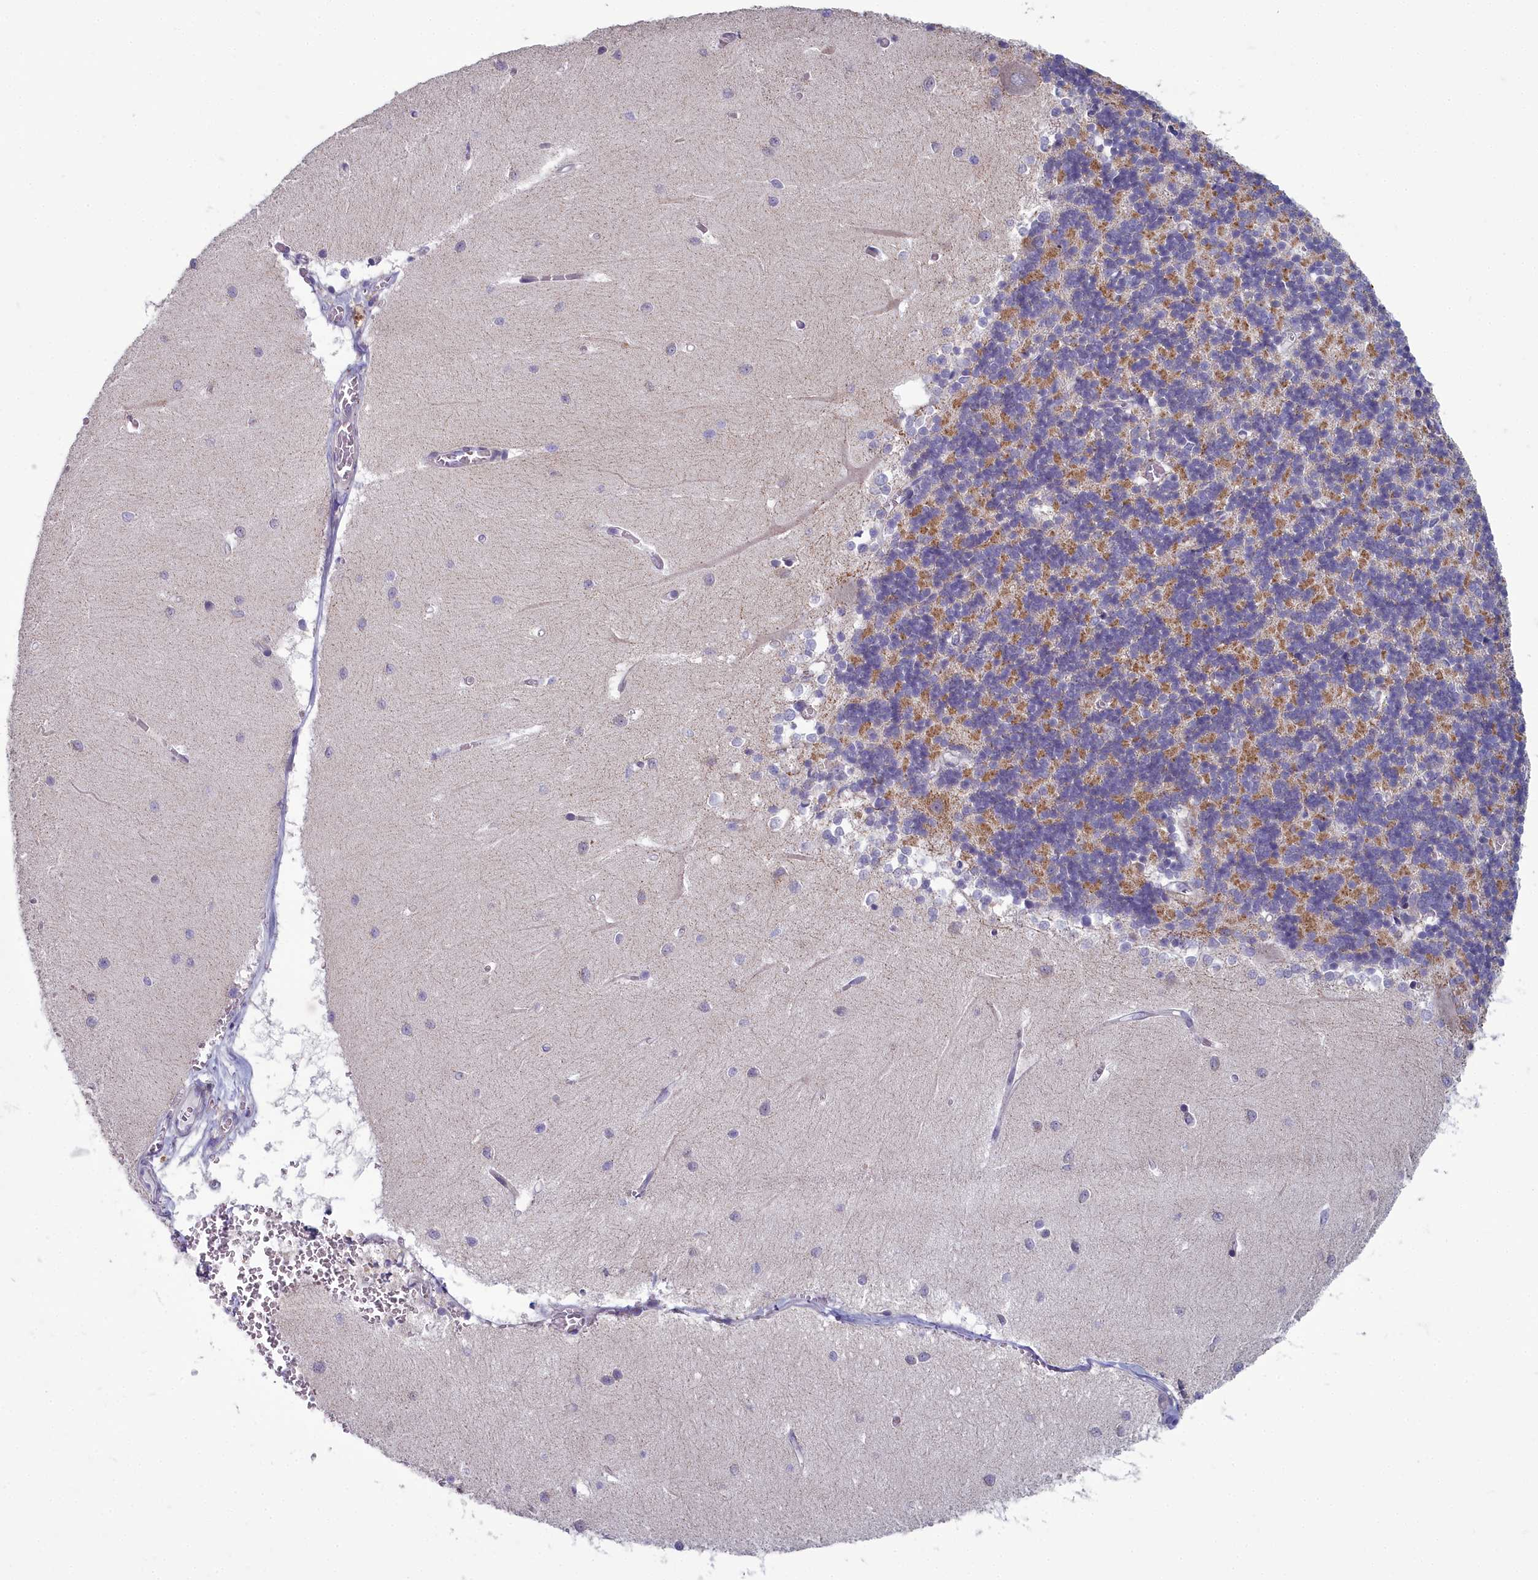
{"staining": {"intensity": "moderate", "quantity": "<25%", "location": "cytoplasmic/membranous"}, "tissue": "cerebellum", "cell_type": "Cells in granular layer", "image_type": "normal", "snomed": [{"axis": "morphology", "description": "Normal tissue, NOS"}, {"axis": "topography", "description": "Cerebellum"}], "caption": "Protein expression by IHC displays moderate cytoplasmic/membranous positivity in about <25% of cells in granular layer in benign cerebellum. The staining was performed using DAB (3,3'-diaminobenzidine) to visualize the protein expression in brown, while the nuclei were stained in blue with hematoxylin (Magnification: 20x).", "gene": "INSYN2A", "patient": {"sex": "male", "age": 37}}